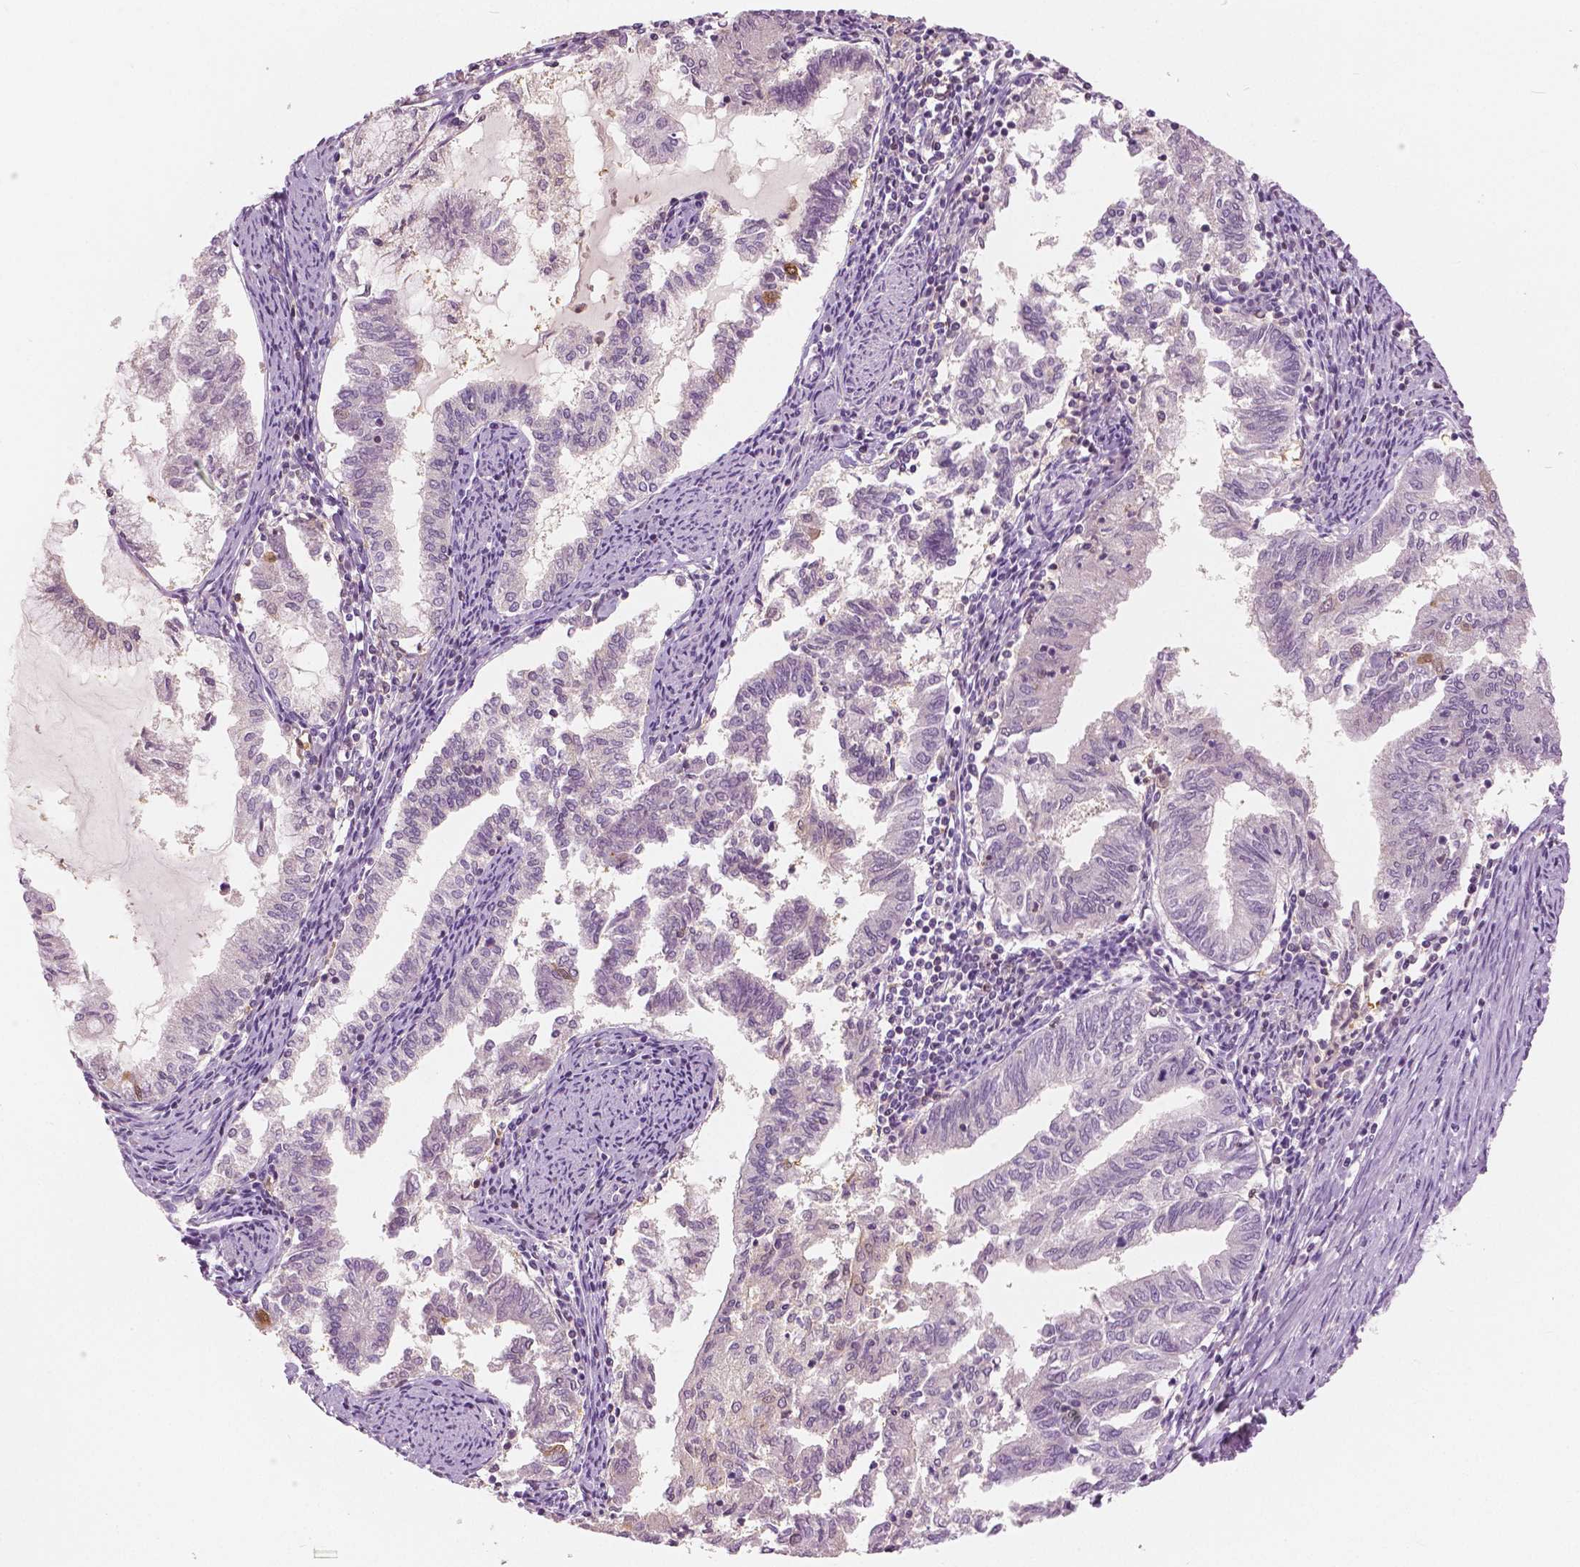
{"staining": {"intensity": "negative", "quantity": "none", "location": "none"}, "tissue": "endometrial cancer", "cell_type": "Tumor cells", "image_type": "cancer", "snomed": [{"axis": "morphology", "description": "Adenocarcinoma, NOS"}, {"axis": "topography", "description": "Endometrium"}], "caption": "Tumor cells are negative for brown protein staining in endometrial cancer. The staining is performed using DAB brown chromogen with nuclei counter-stained in using hematoxylin.", "gene": "GALM", "patient": {"sex": "female", "age": 79}}